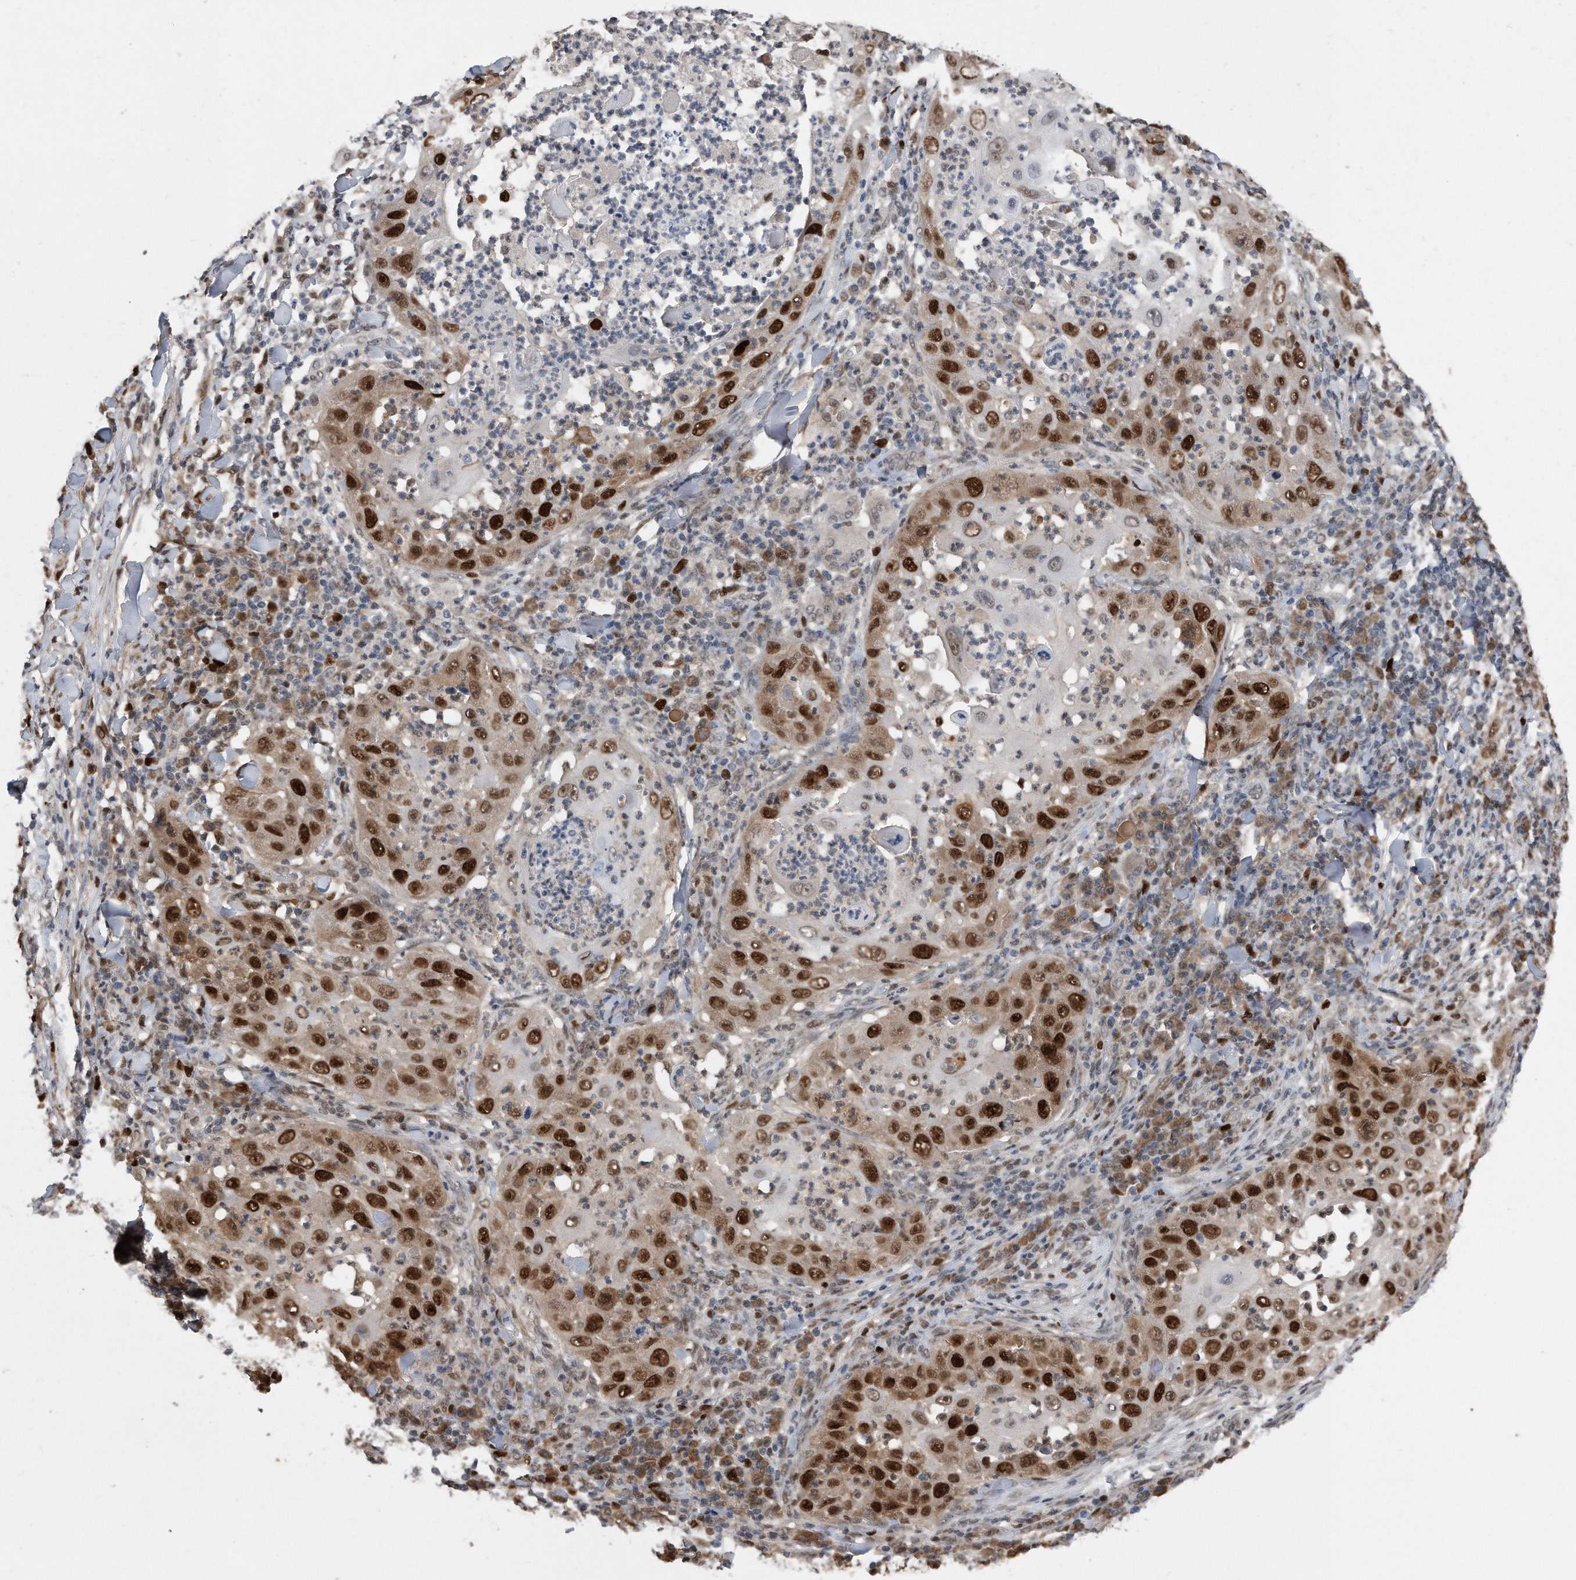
{"staining": {"intensity": "strong", "quantity": ">75%", "location": "nuclear"}, "tissue": "skin cancer", "cell_type": "Tumor cells", "image_type": "cancer", "snomed": [{"axis": "morphology", "description": "Squamous cell carcinoma, NOS"}, {"axis": "topography", "description": "Skin"}], "caption": "Strong nuclear expression for a protein is seen in about >75% of tumor cells of squamous cell carcinoma (skin) using immunohistochemistry.", "gene": "PCNA", "patient": {"sex": "female", "age": 44}}